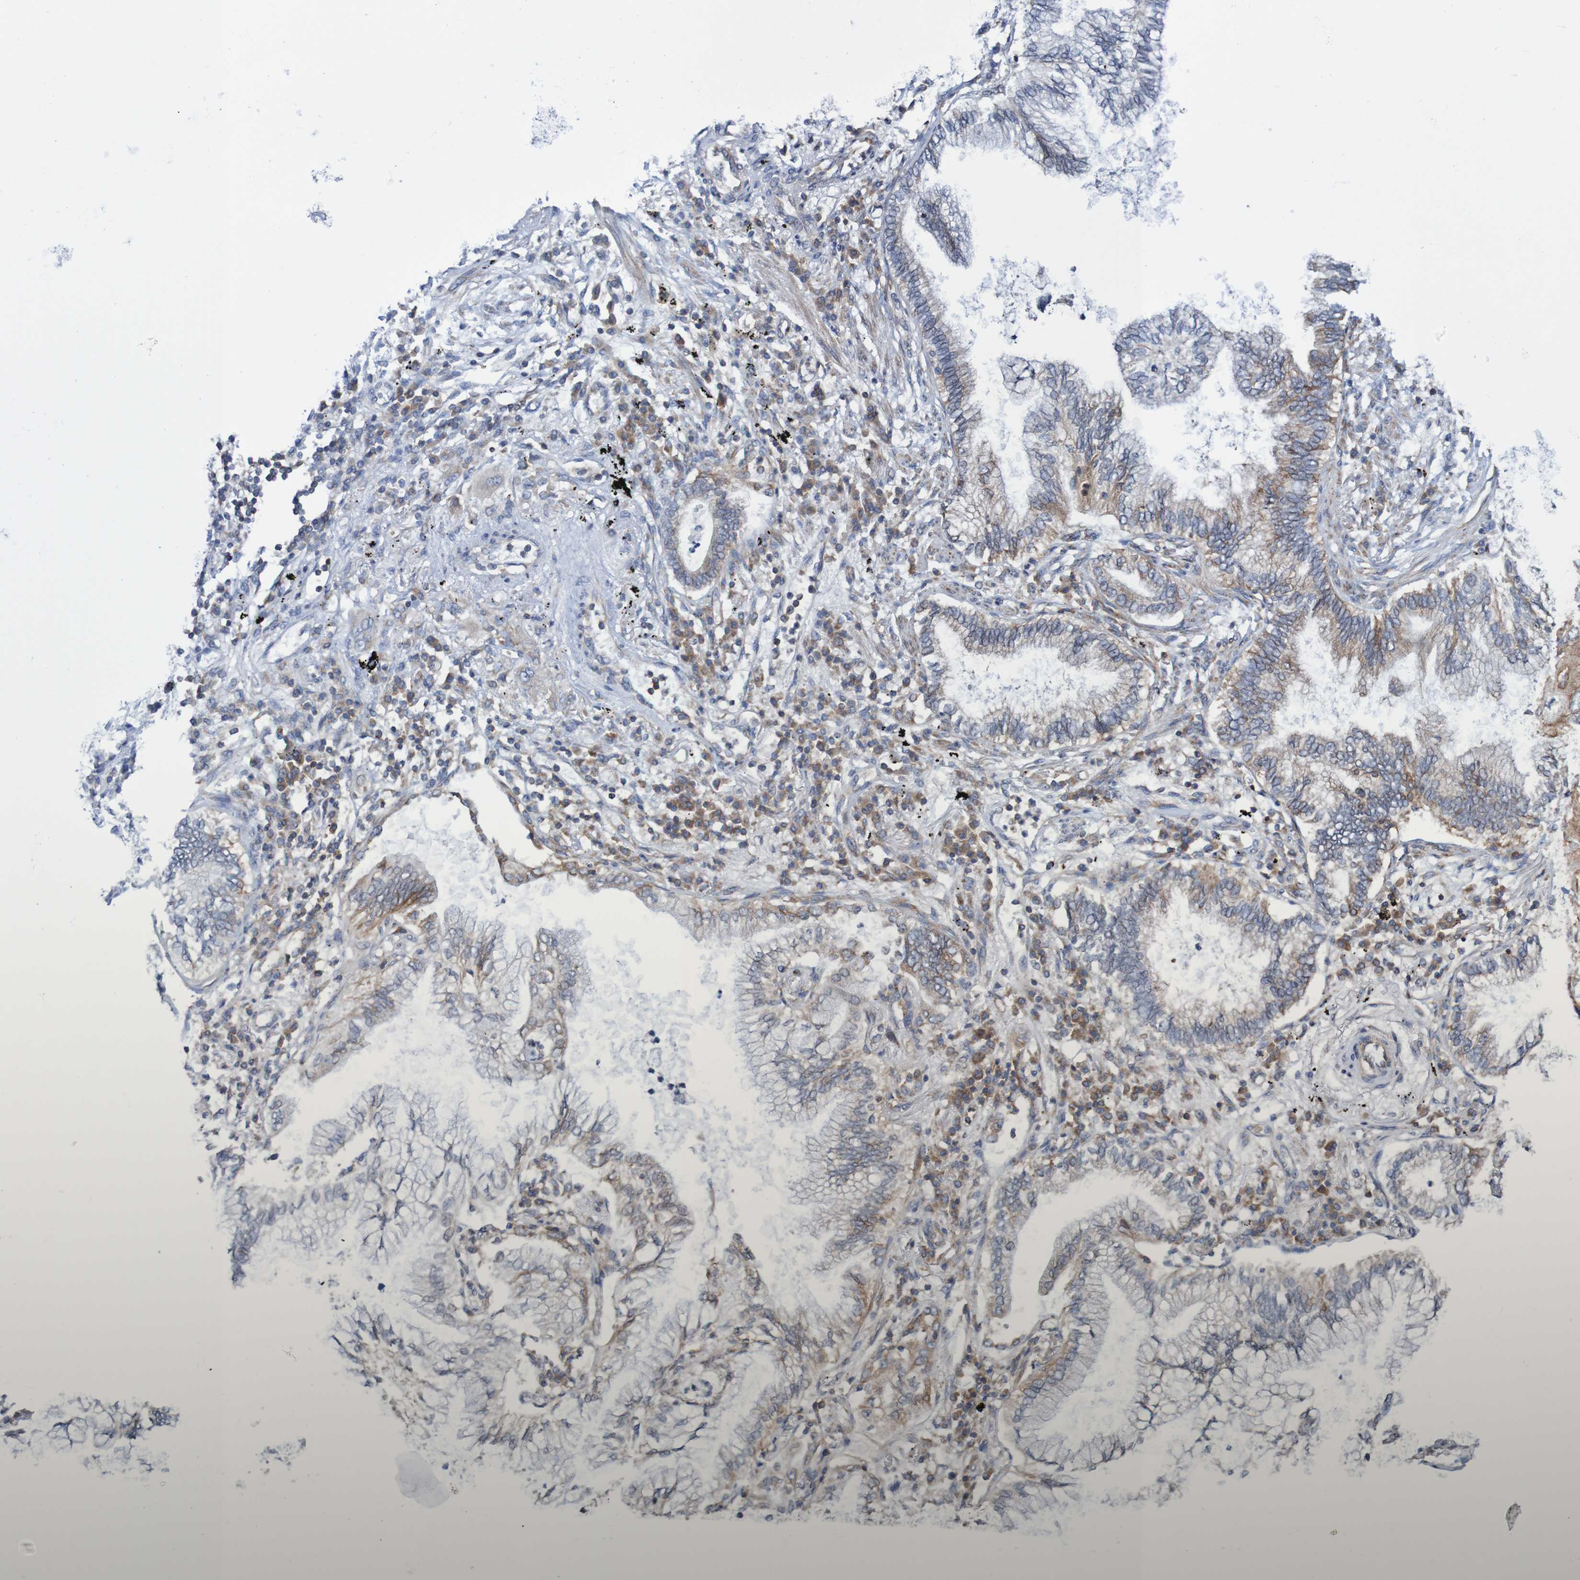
{"staining": {"intensity": "moderate", "quantity": "25%-75%", "location": "cytoplasmic/membranous"}, "tissue": "lung cancer", "cell_type": "Tumor cells", "image_type": "cancer", "snomed": [{"axis": "morphology", "description": "Normal tissue, NOS"}, {"axis": "morphology", "description": "Adenocarcinoma, NOS"}, {"axis": "topography", "description": "Bronchus"}, {"axis": "topography", "description": "Lung"}], "caption": "Brown immunohistochemical staining in human adenocarcinoma (lung) demonstrates moderate cytoplasmic/membranous expression in about 25%-75% of tumor cells.", "gene": "FXR2", "patient": {"sex": "female", "age": 70}}